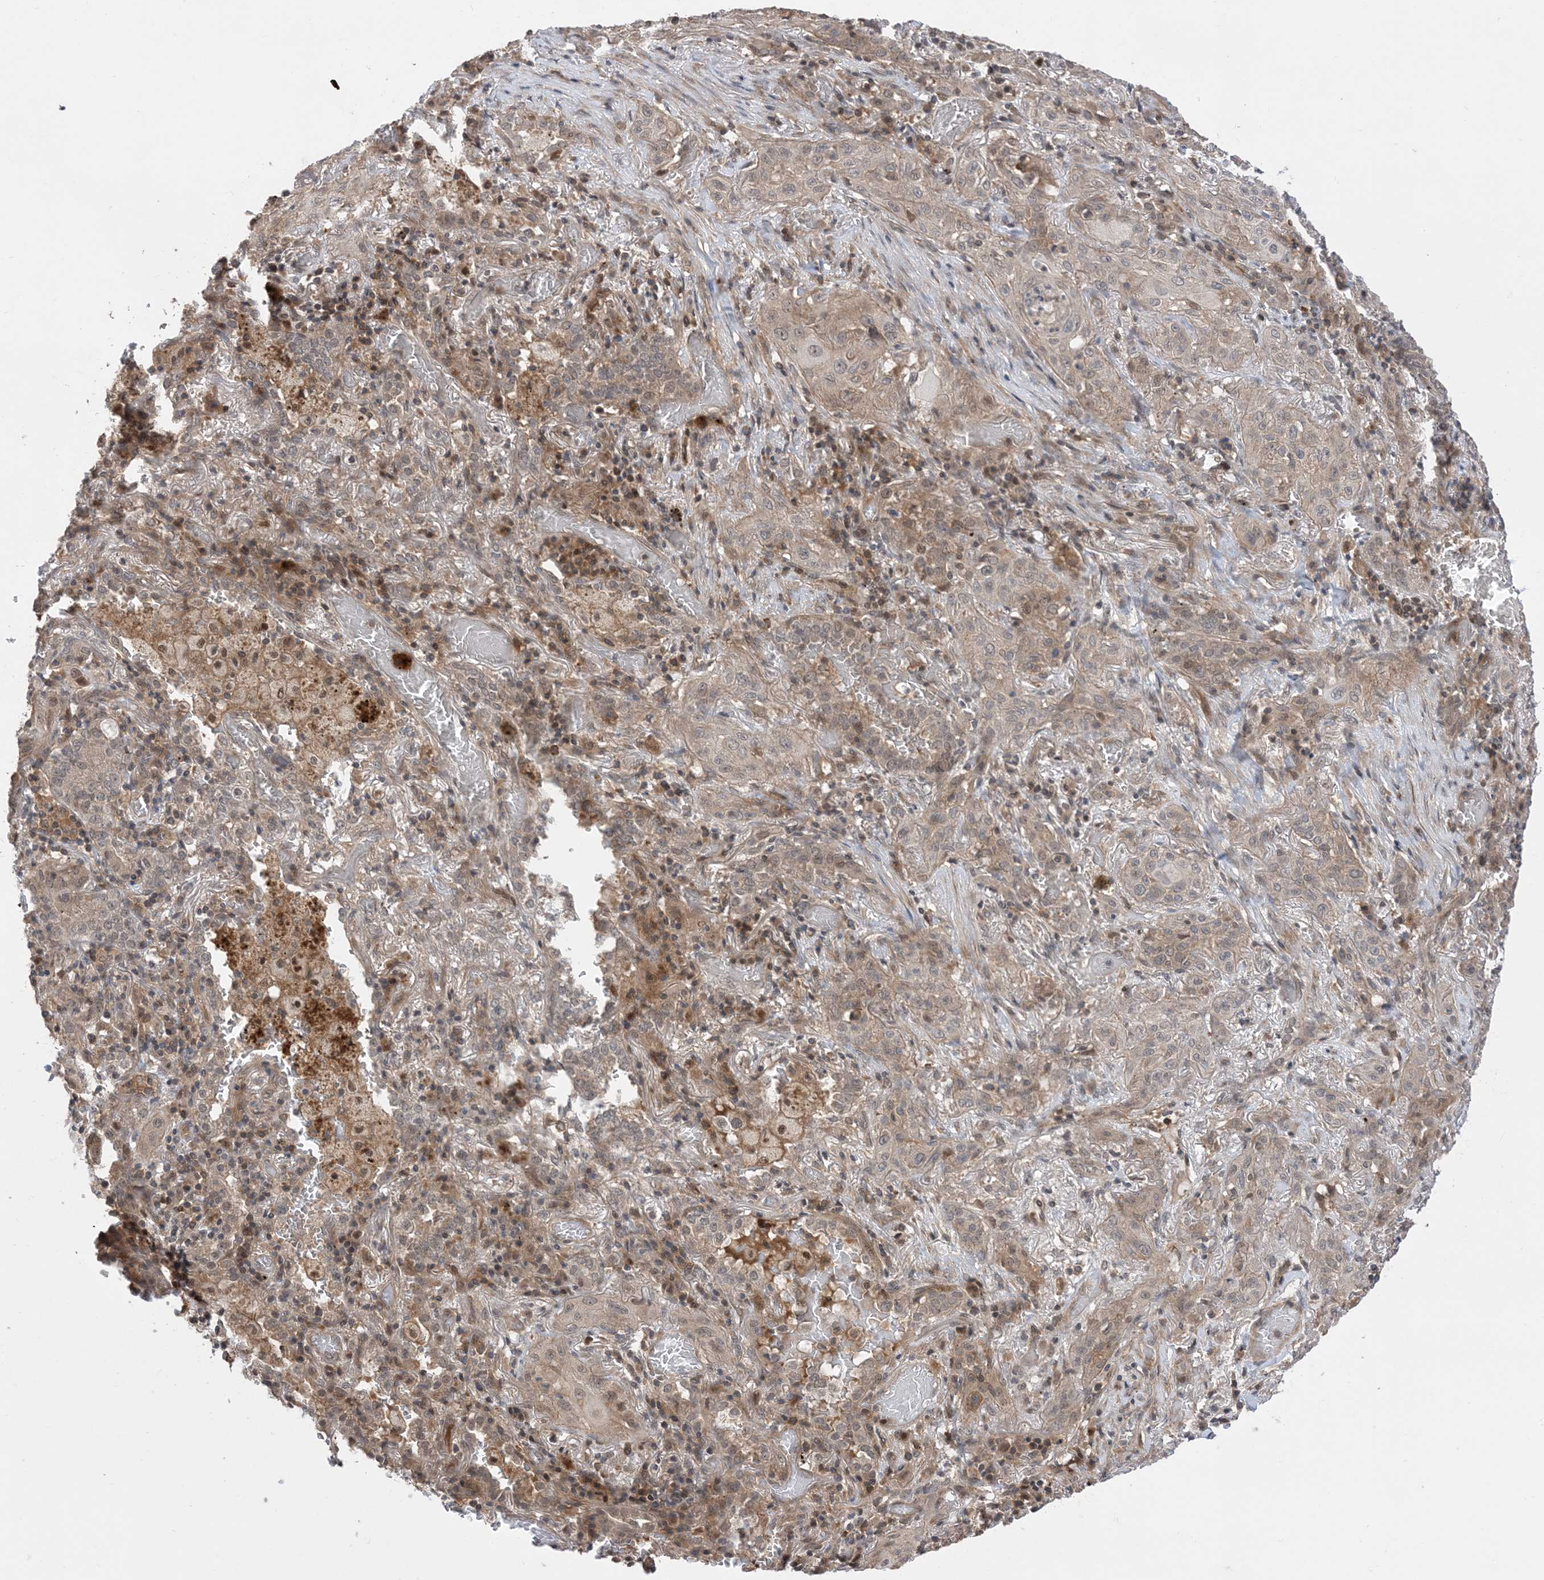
{"staining": {"intensity": "weak", "quantity": "<25%", "location": "cytoplasmic/membranous"}, "tissue": "lung cancer", "cell_type": "Tumor cells", "image_type": "cancer", "snomed": [{"axis": "morphology", "description": "Squamous cell carcinoma, NOS"}, {"axis": "topography", "description": "Lung"}], "caption": "Immunohistochemistry (IHC) histopathology image of lung cancer (squamous cell carcinoma) stained for a protein (brown), which reveals no staining in tumor cells.", "gene": "WDR26", "patient": {"sex": "female", "age": 47}}